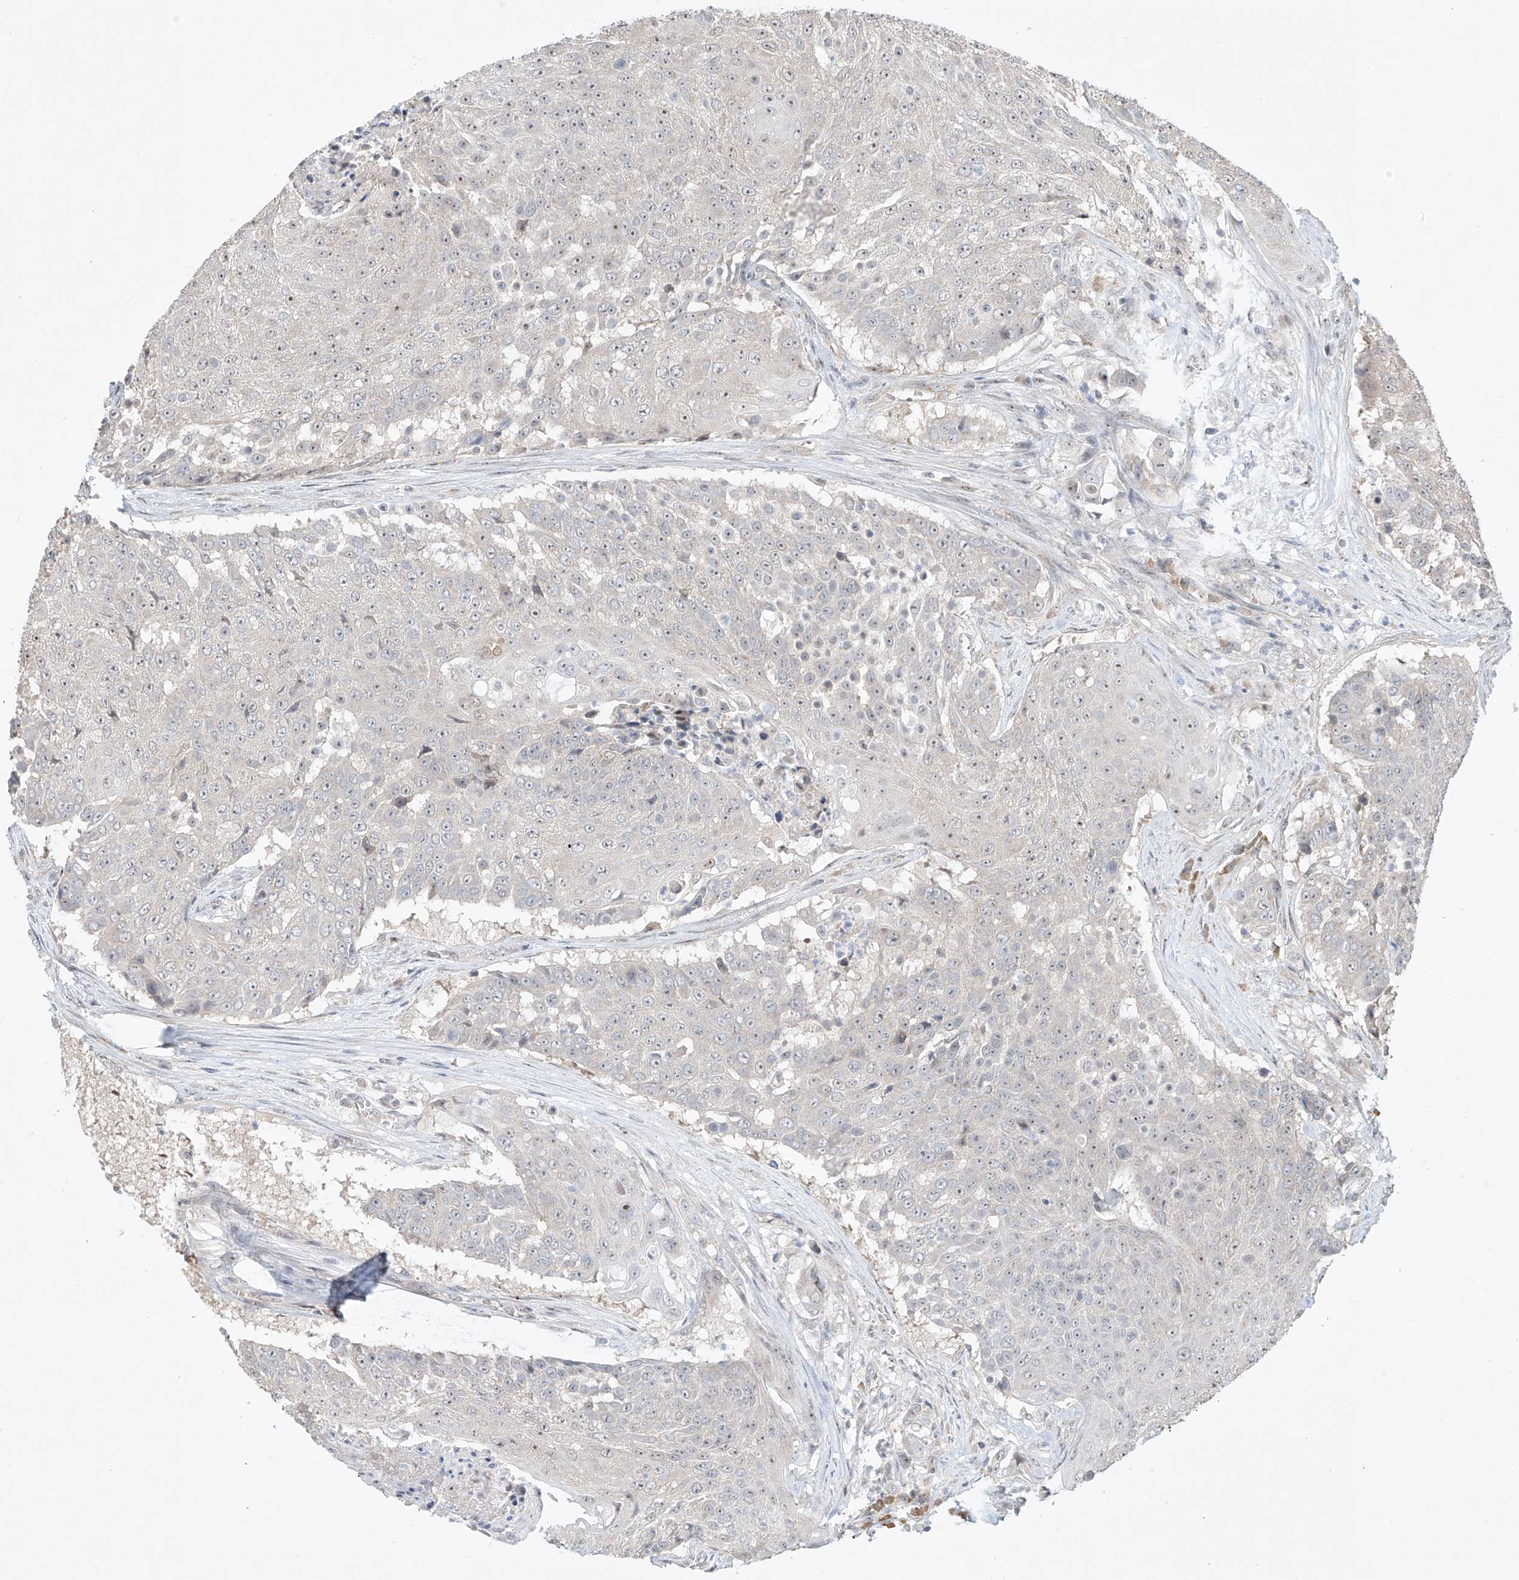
{"staining": {"intensity": "weak", "quantity": "<25%", "location": "nuclear"}, "tissue": "urothelial cancer", "cell_type": "Tumor cells", "image_type": "cancer", "snomed": [{"axis": "morphology", "description": "Urothelial carcinoma, High grade"}, {"axis": "topography", "description": "Urinary bladder"}], "caption": "Human urothelial cancer stained for a protein using IHC demonstrates no staining in tumor cells.", "gene": "TASP1", "patient": {"sex": "female", "age": 63}}